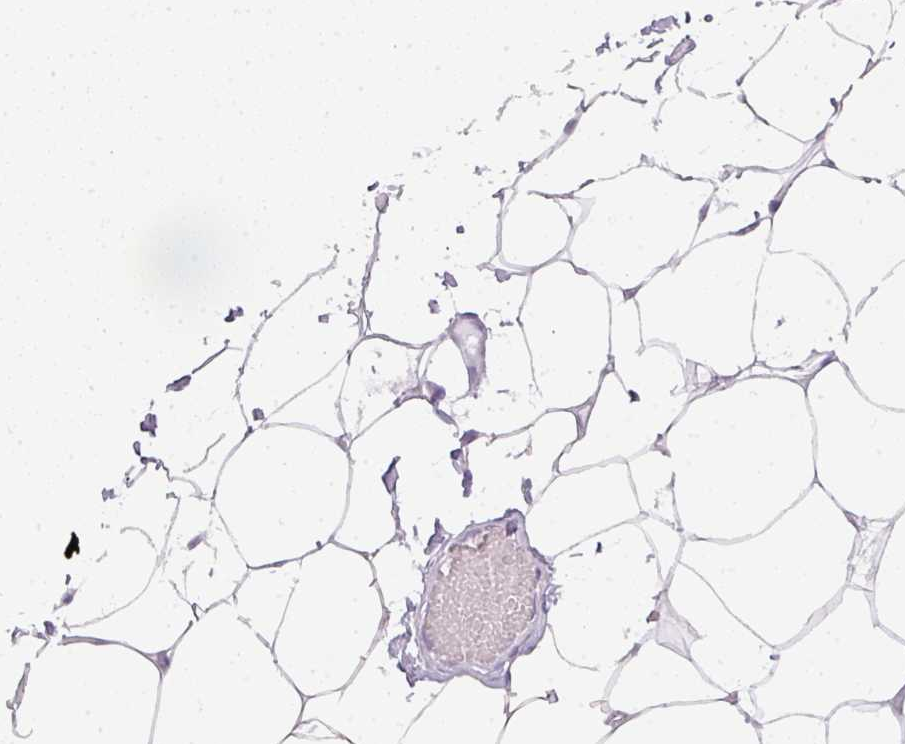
{"staining": {"intensity": "negative", "quantity": "none", "location": "none"}, "tissue": "breast", "cell_type": "Adipocytes", "image_type": "normal", "snomed": [{"axis": "morphology", "description": "Normal tissue, NOS"}, {"axis": "topography", "description": "Breast"}], "caption": "IHC micrograph of unremarkable breast stained for a protein (brown), which shows no positivity in adipocytes. The staining was performed using DAB (3,3'-diaminobenzidine) to visualize the protein expression in brown, while the nuclei were stained in blue with hematoxylin (Magnification: 20x).", "gene": "TMEM42", "patient": {"sex": "female", "age": 27}}